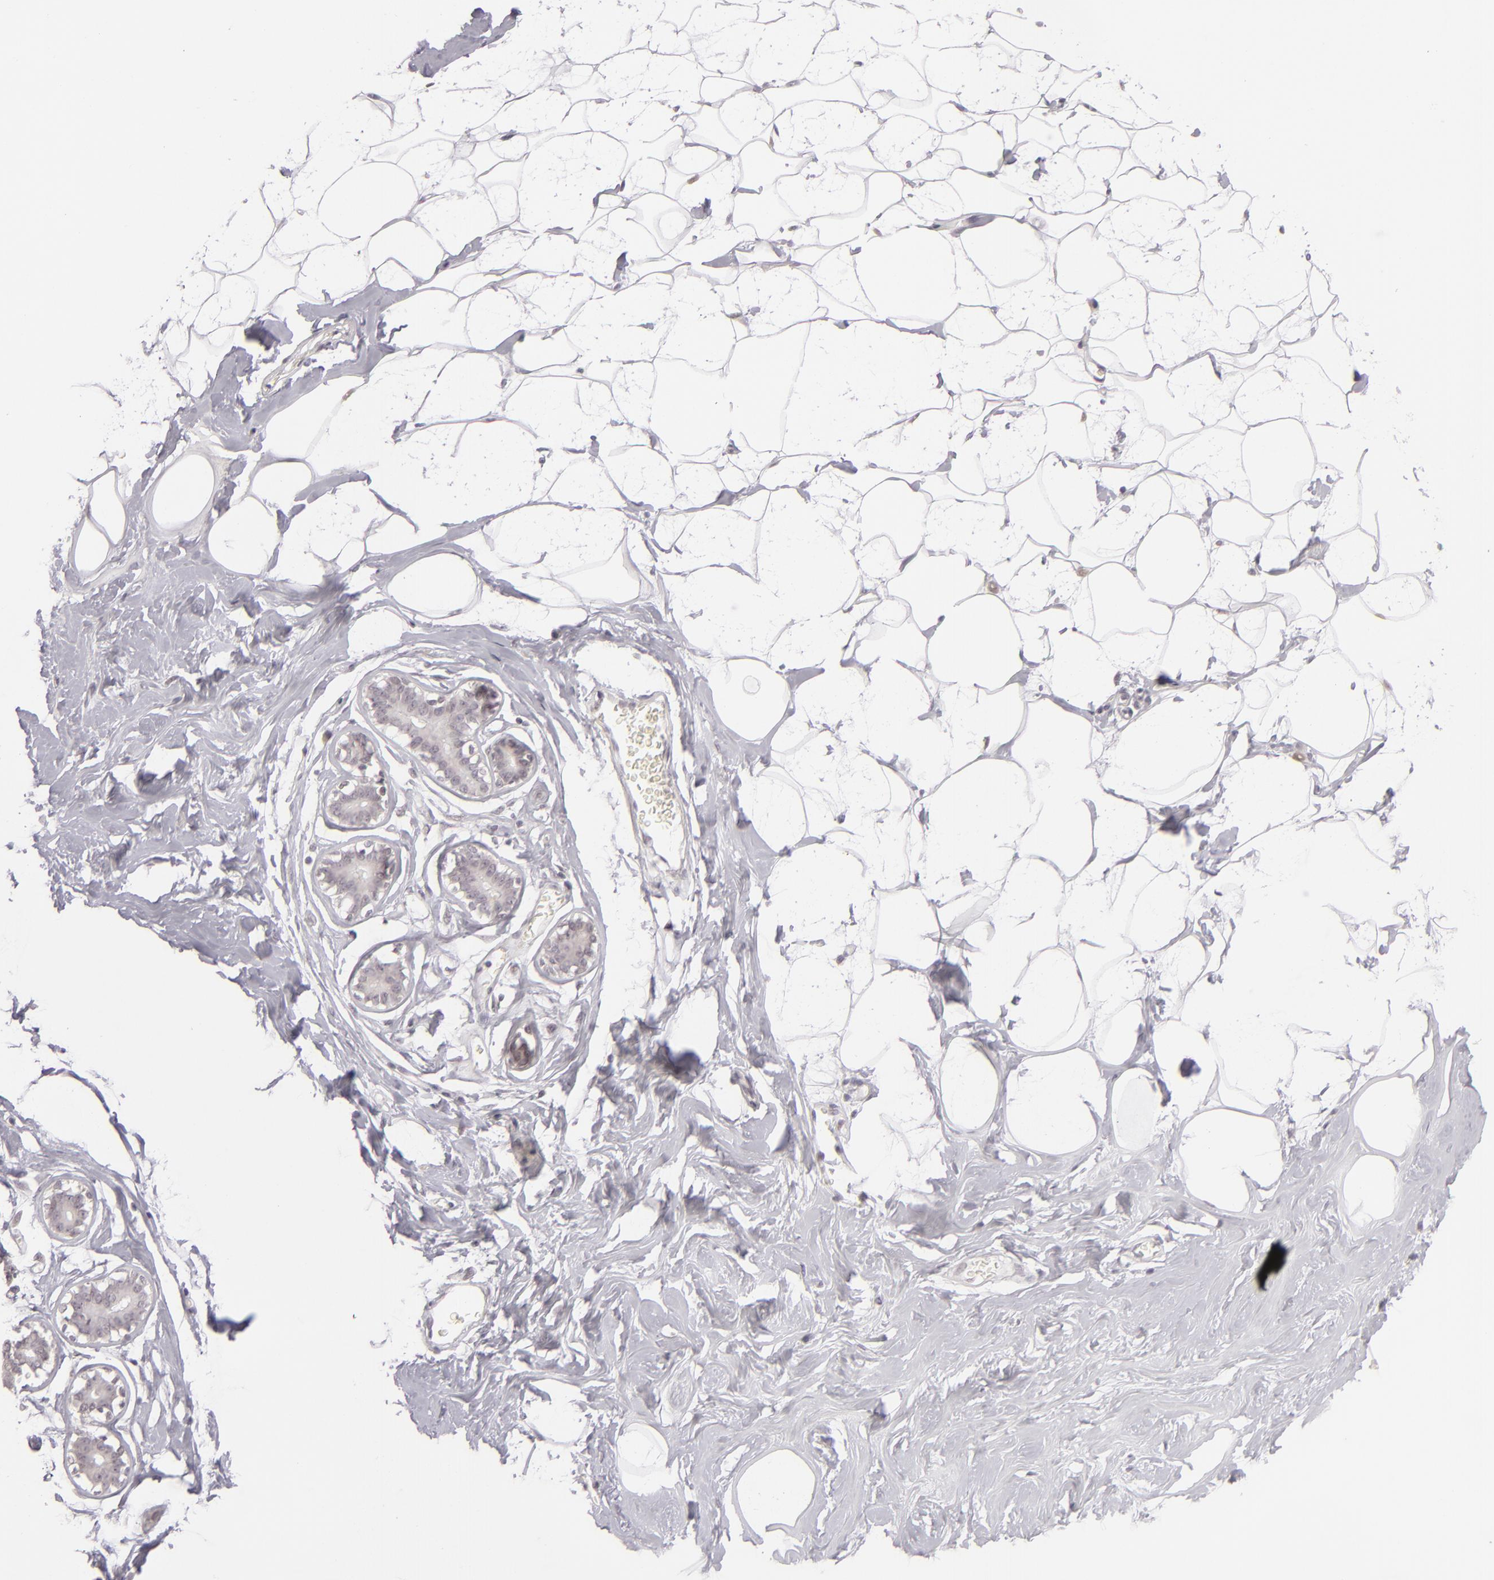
{"staining": {"intensity": "negative", "quantity": "none", "location": "none"}, "tissue": "breast", "cell_type": "Adipocytes", "image_type": "normal", "snomed": [{"axis": "morphology", "description": "Normal tissue, NOS"}, {"axis": "morphology", "description": "Fibrosis, NOS"}, {"axis": "topography", "description": "Breast"}], "caption": "High power microscopy histopathology image of an immunohistochemistry (IHC) micrograph of normal breast, revealing no significant staining in adipocytes.", "gene": "SIX1", "patient": {"sex": "female", "age": 39}}